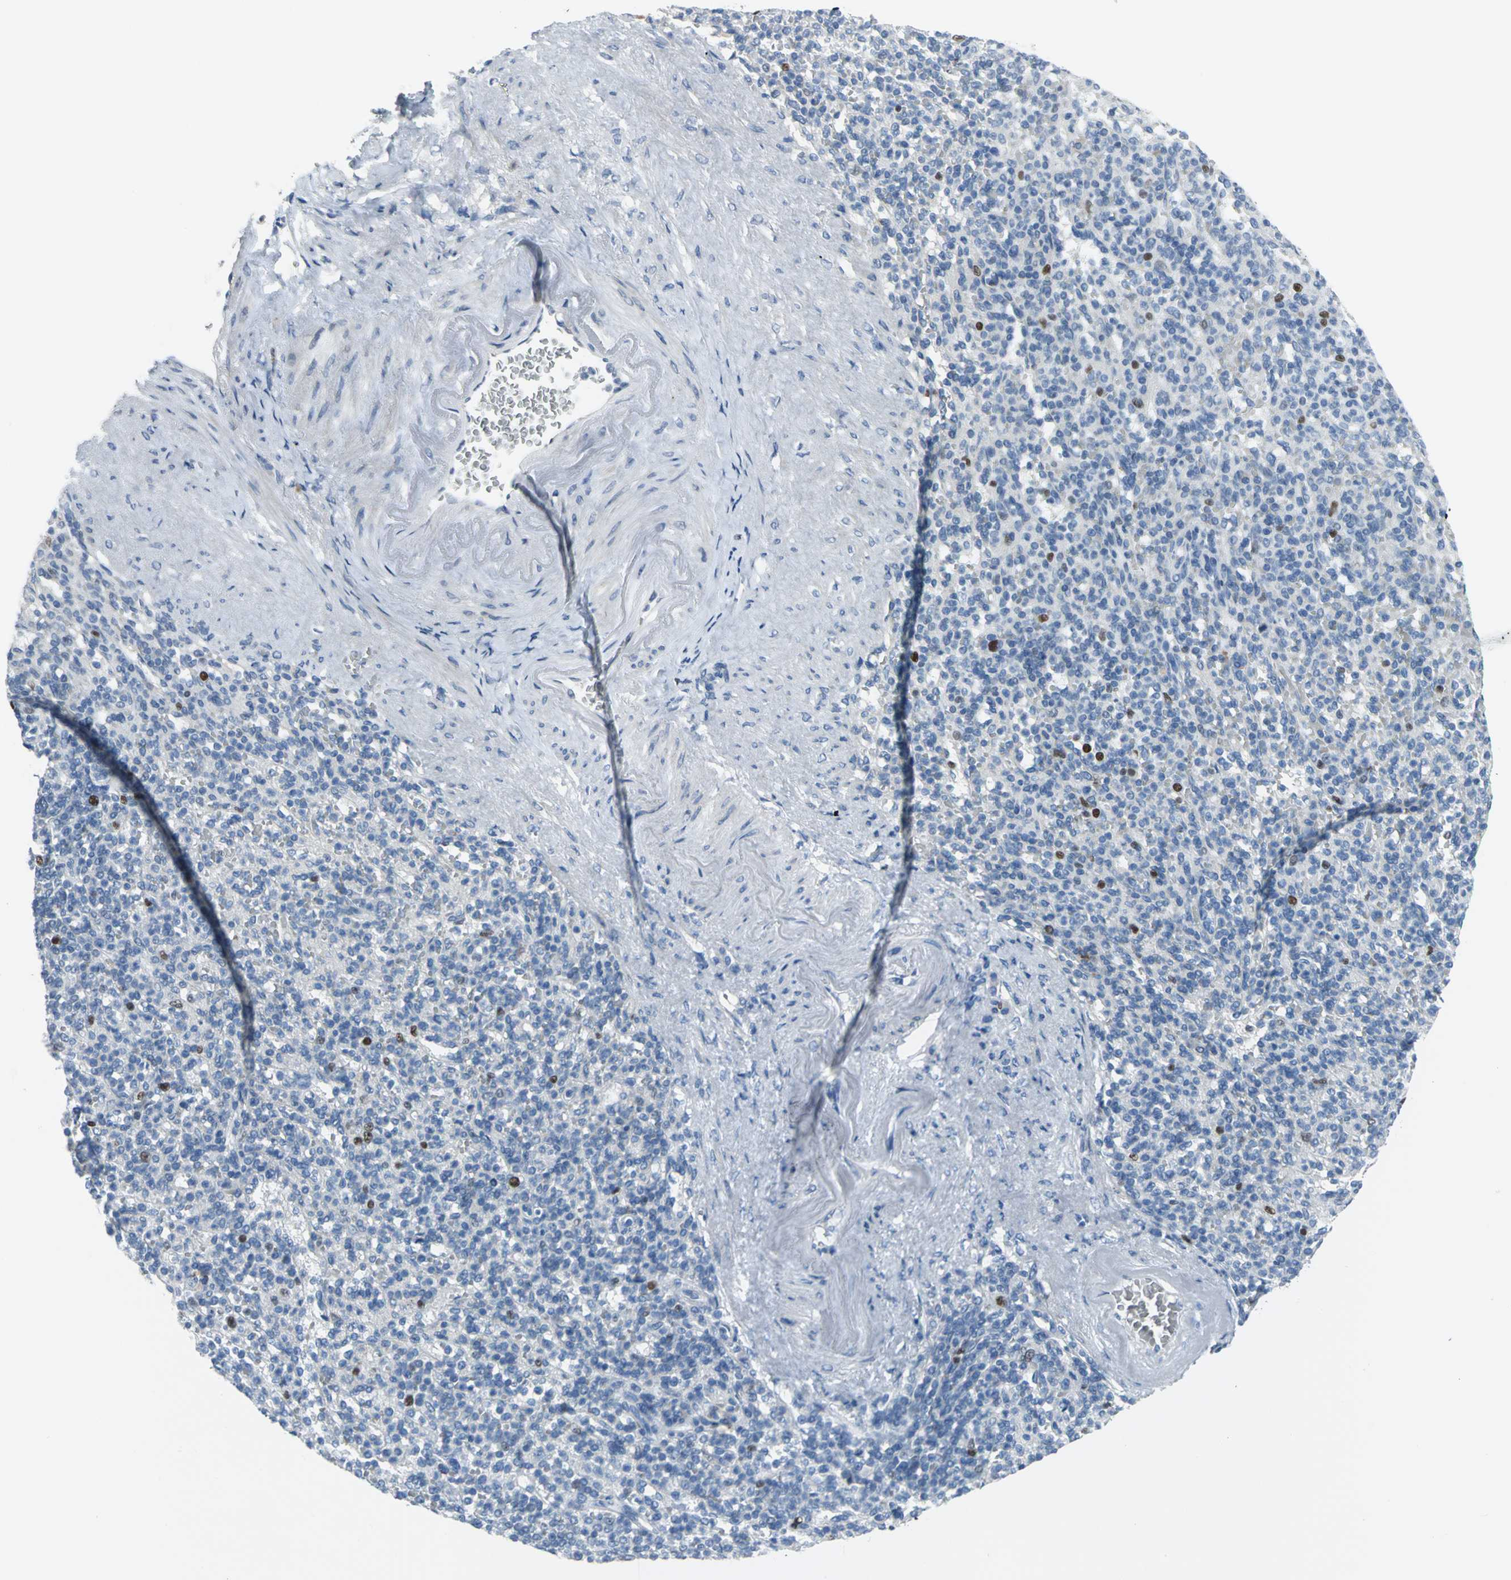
{"staining": {"intensity": "negative", "quantity": "none", "location": "none"}, "tissue": "spleen", "cell_type": "Cells in red pulp", "image_type": "normal", "snomed": [{"axis": "morphology", "description": "Normal tissue, NOS"}, {"axis": "topography", "description": "Spleen"}], "caption": "The IHC photomicrograph has no significant staining in cells in red pulp of spleen.", "gene": "MCM3", "patient": {"sex": "female", "age": 74}}